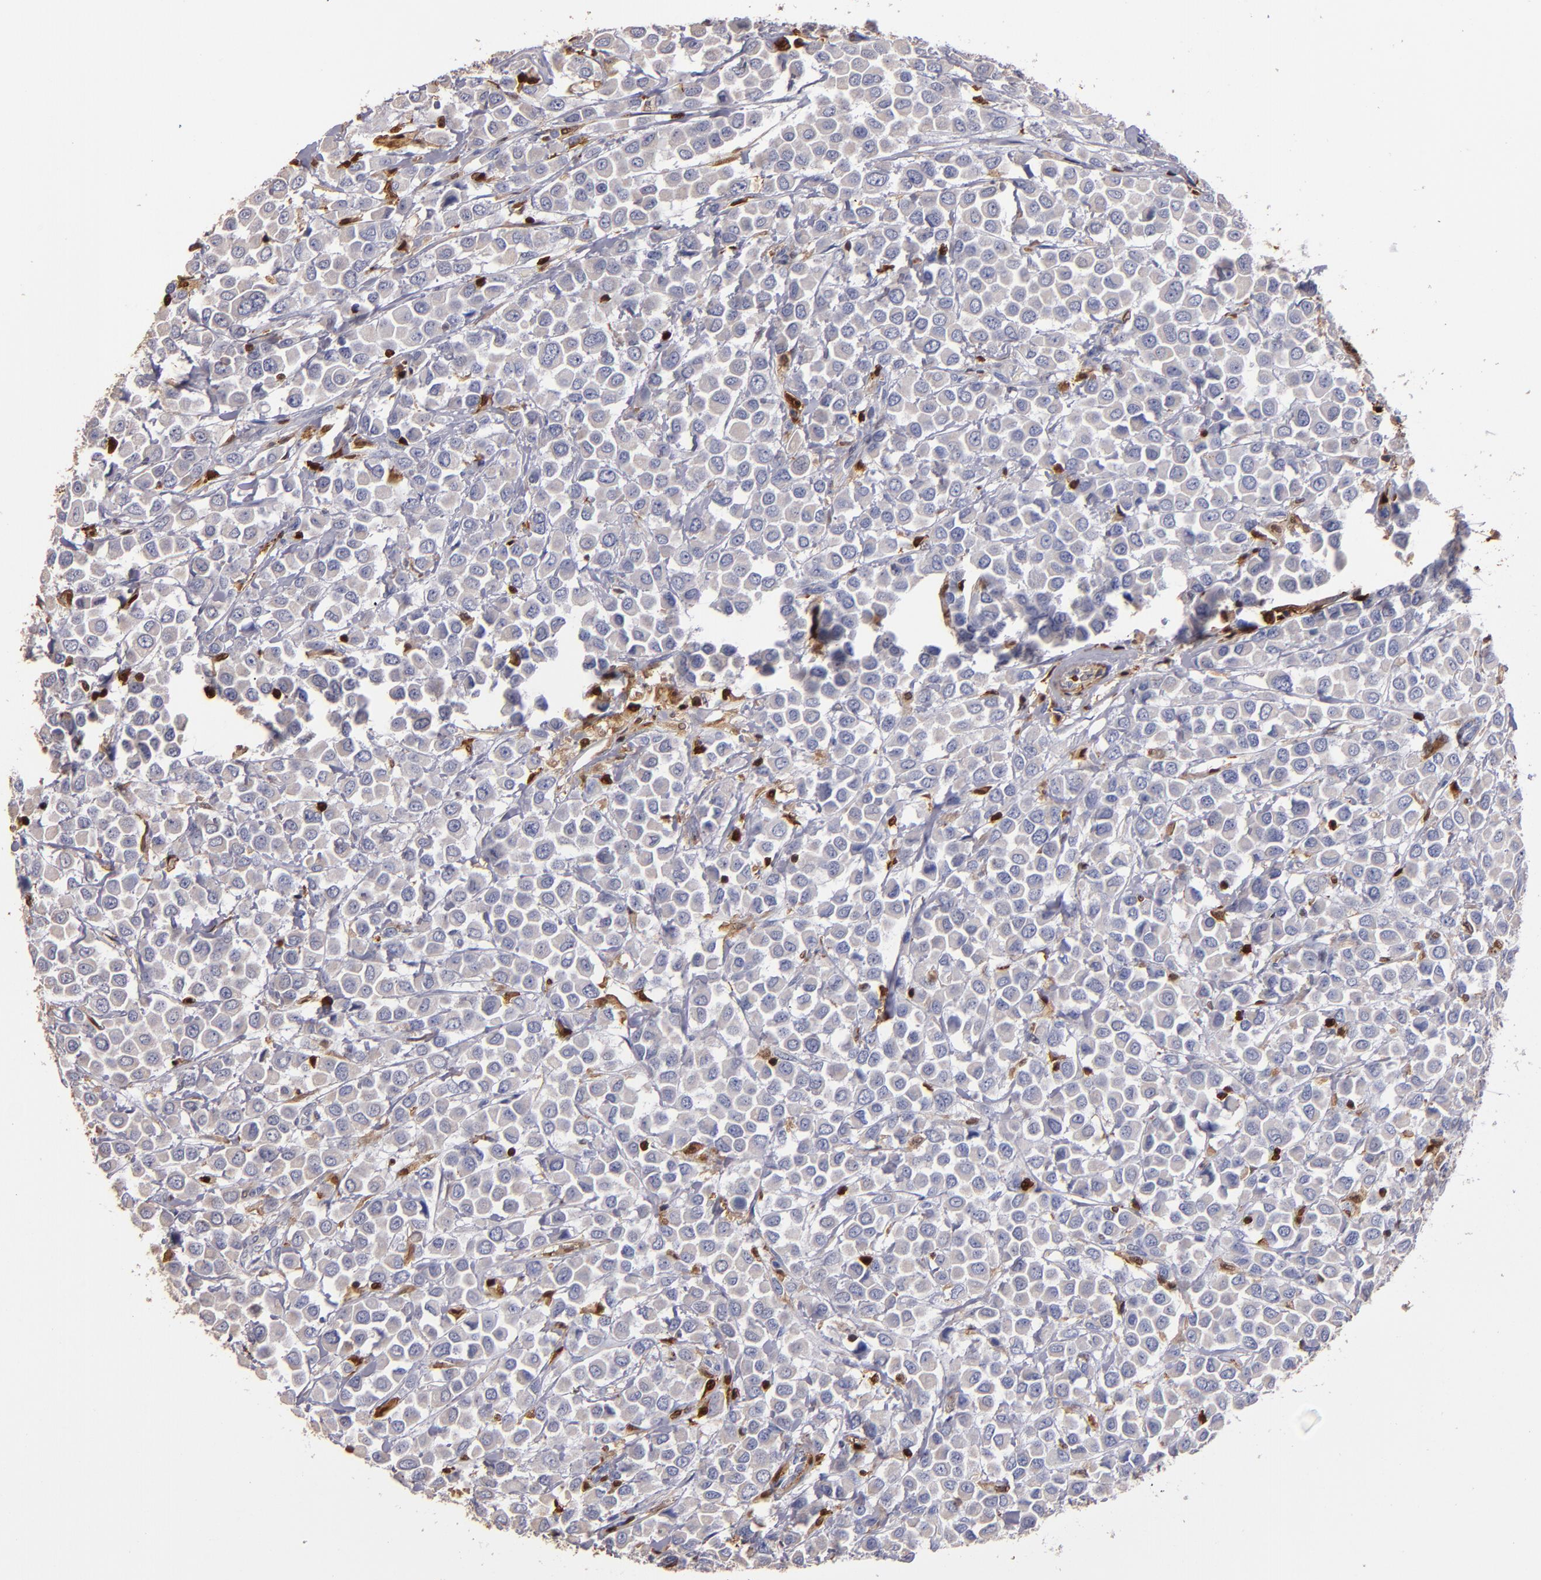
{"staining": {"intensity": "weak", "quantity": ">75%", "location": "cytoplasmic/membranous"}, "tissue": "breast cancer", "cell_type": "Tumor cells", "image_type": "cancer", "snomed": [{"axis": "morphology", "description": "Duct carcinoma"}, {"axis": "topography", "description": "Breast"}], "caption": "This histopathology image displays immunohistochemistry (IHC) staining of human intraductal carcinoma (breast), with low weak cytoplasmic/membranous staining in approximately >75% of tumor cells.", "gene": "S100A4", "patient": {"sex": "female", "age": 61}}